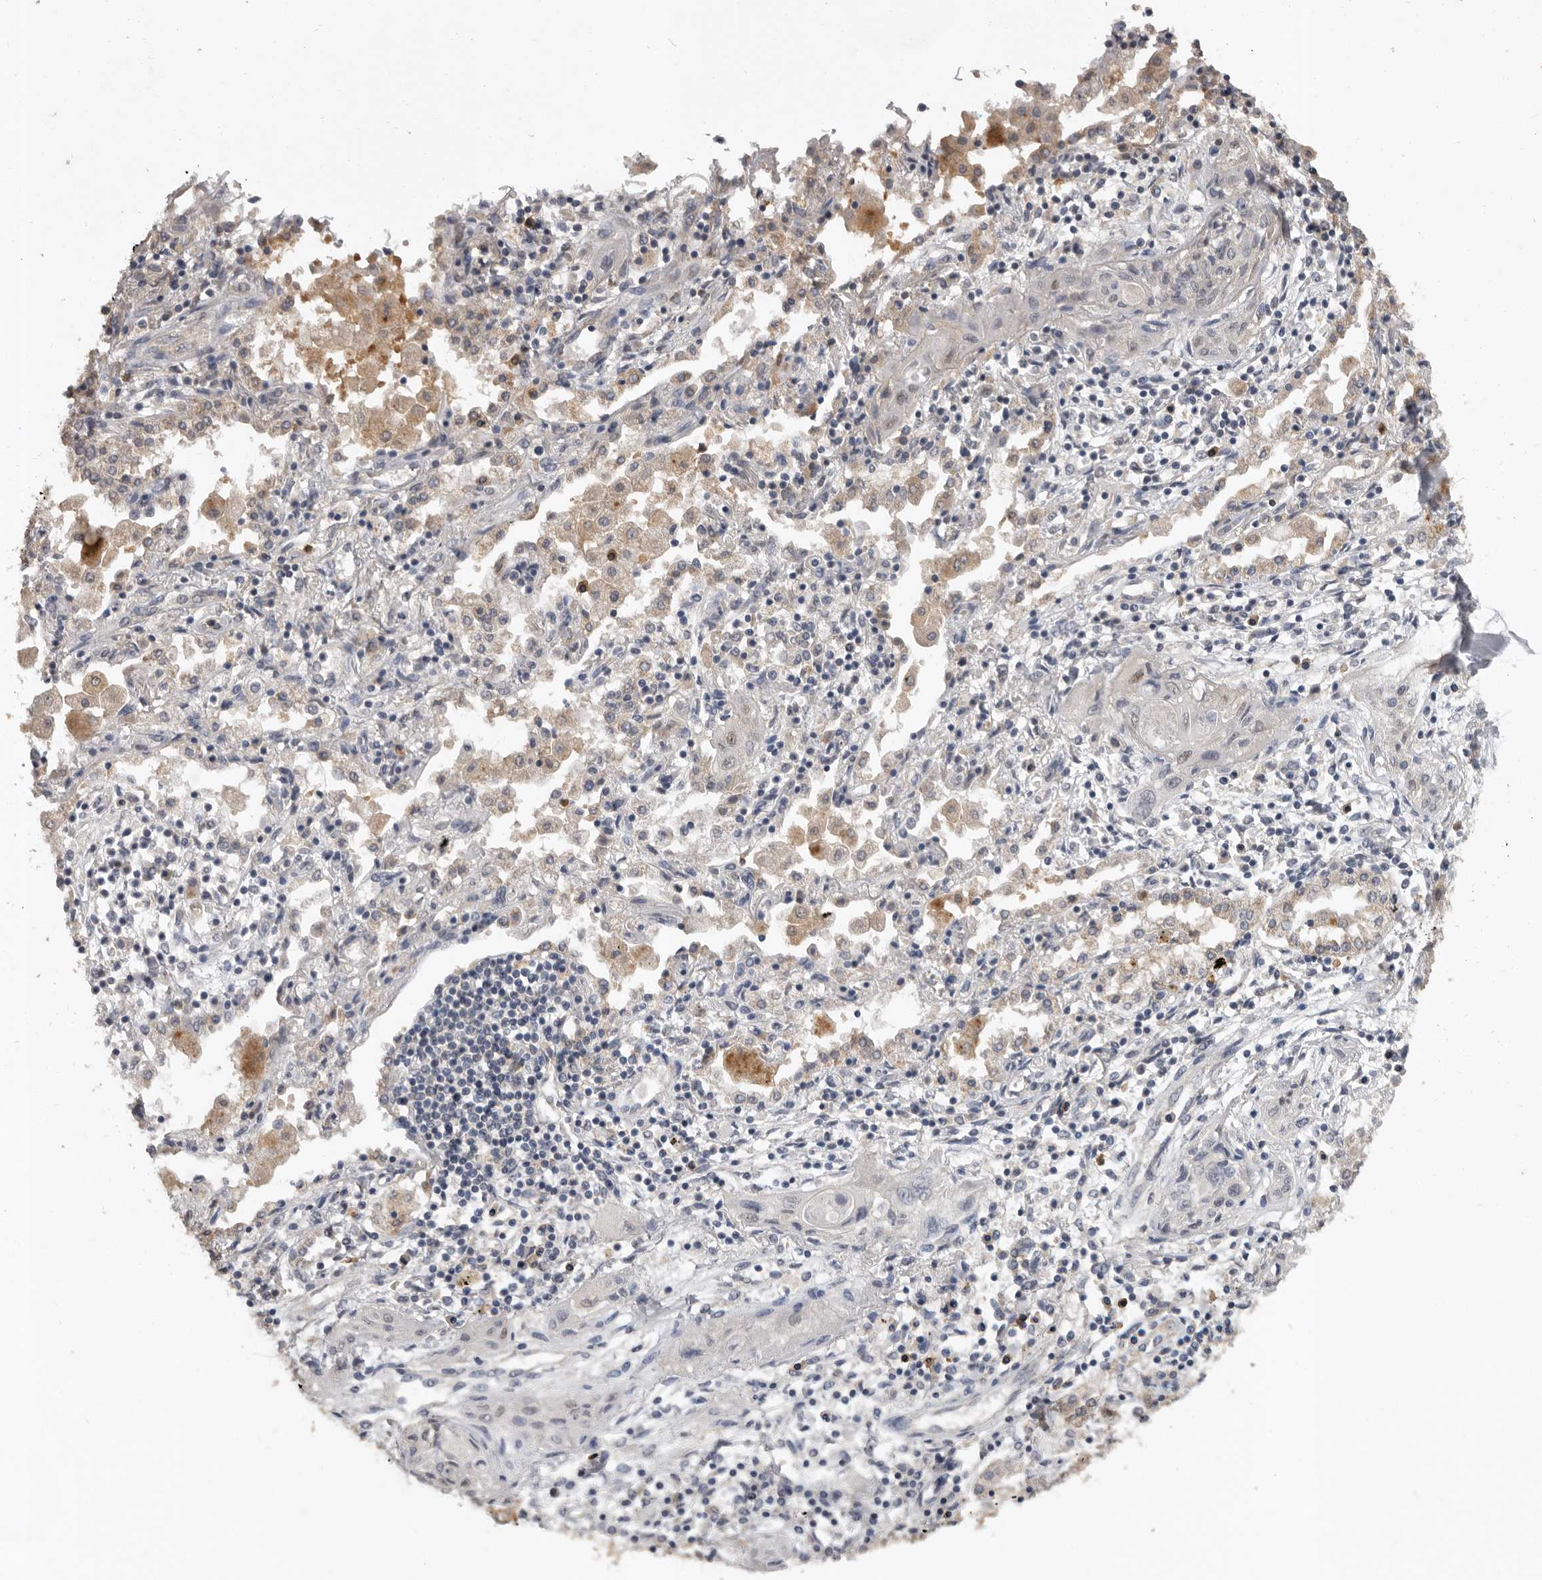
{"staining": {"intensity": "weak", "quantity": "25%-75%", "location": "cytoplasmic/membranous"}, "tissue": "lung cancer", "cell_type": "Tumor cells", "image_type": "cancer", "snomed": [{"axis": "morphology", "description": "Squamous cell carcinoma, NOS"}, {"axis": "topography", "description": "Lung"}], "caption": "Human lung squamous cell carcinoma stained for a protein (brown) demonstrates weak cytoplasmic/membranous positive staining in about 25%-75% of tumor cells.", "gene": "MTF1", "patient": {"sex": "female", "age": 47}}